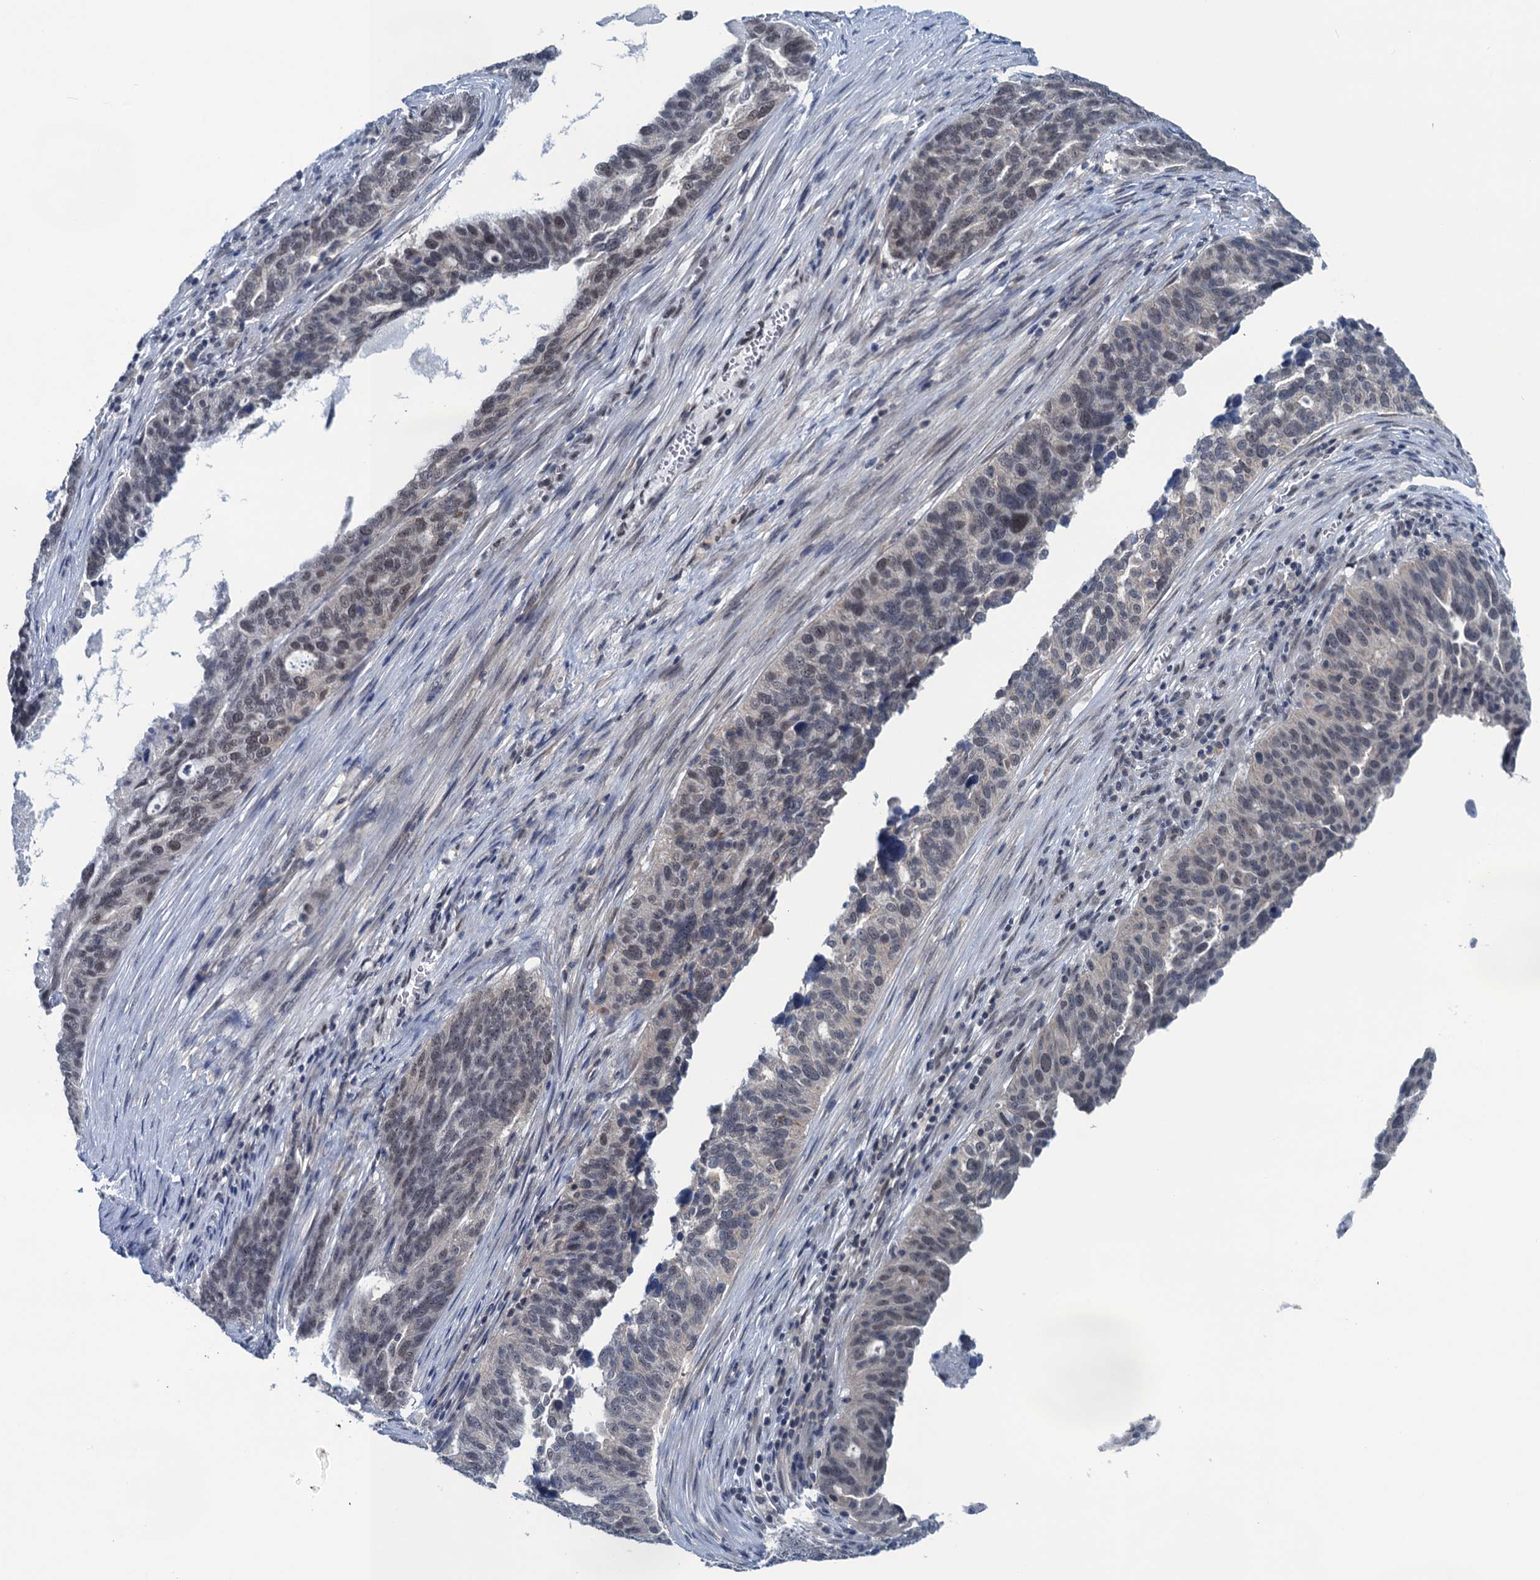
{"staining": {"intensity": "weak", "quantity": "25%-75%", "location": "nuclear"}, "tissue": "ovarian cancer", "cell_type": "Tumor cells", "image_type": "cancer", "snomed": [{"axis": "morphology", "description": "Cystadenocarcinoma, serous, NOS"}, {"axis": "topography", "description": "Ovary"}], "caption": "Human ovarian serous cystadenocarcinoma stained with a brown dye shows weak nuclear positive staining in about 25%-75% of tumor cells.", "gene": "SAE1", "patient": {"sex": "female", "age": 59}}